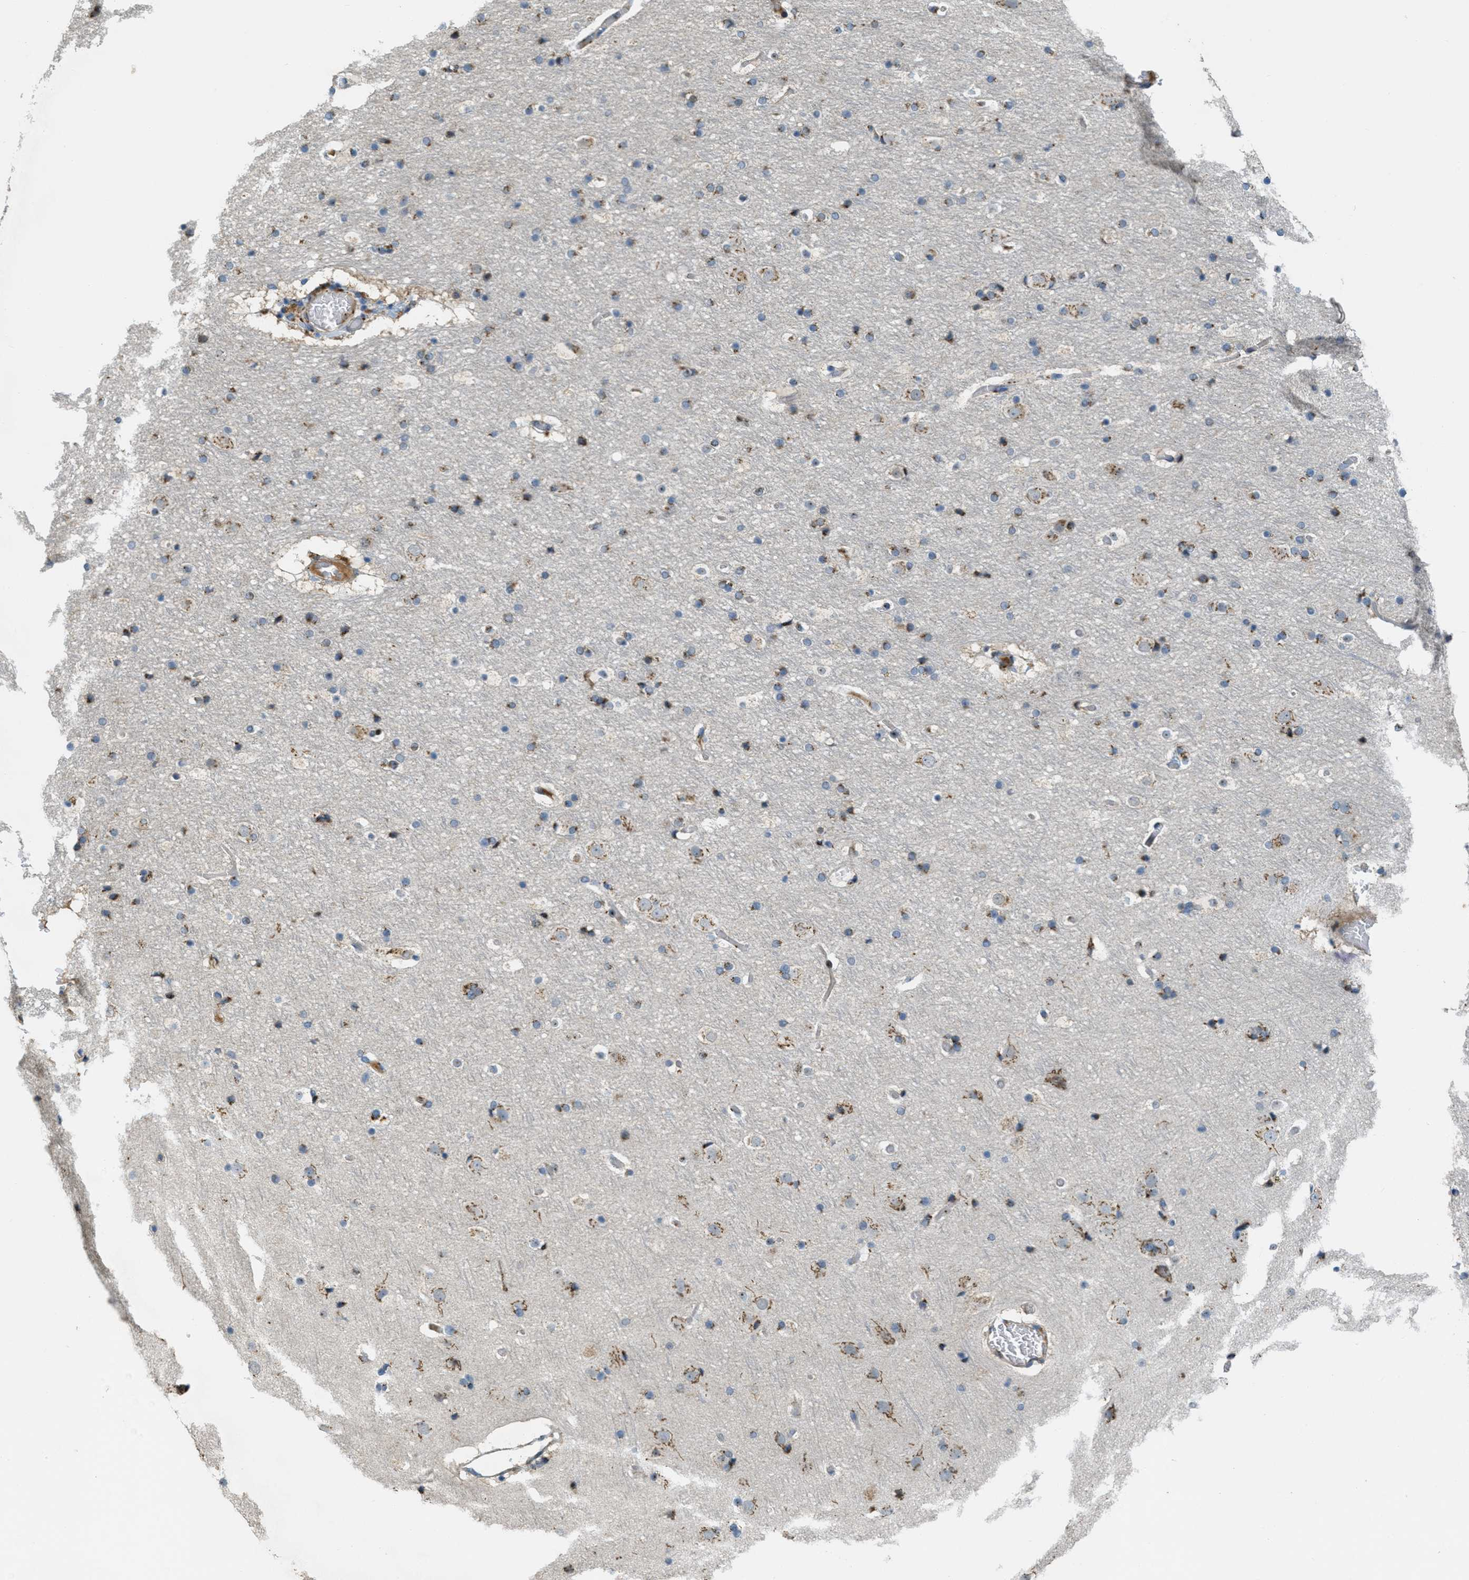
{"staining": {"intensity": "moderate", "quantity": ">75%", "location": "cytoplasmic/membranous"}, "tissue": "cerebral cortex", "cell_type": "Endothelial cells", "image_type": "normal", "snomed": [{"axis": "morphology", "description": "Normal tissue, NOS"}, {"axis": "topography", "description": "Cerebral cortex"}], "caption": "Immunohistochemical staining of normal cerebral cortex displays medium levels of moderate cytoplasmic/membranous positivity in approximately >75% of endothelial cells. The protein is stained brown, and the nuclei are stained in blue (DAB (3,3'-diaminobenzidine) IHC with brightfield microscopy, high magnification).", "gene": "ZFPL1", "patient": {"sex": "male", "age": 57}}